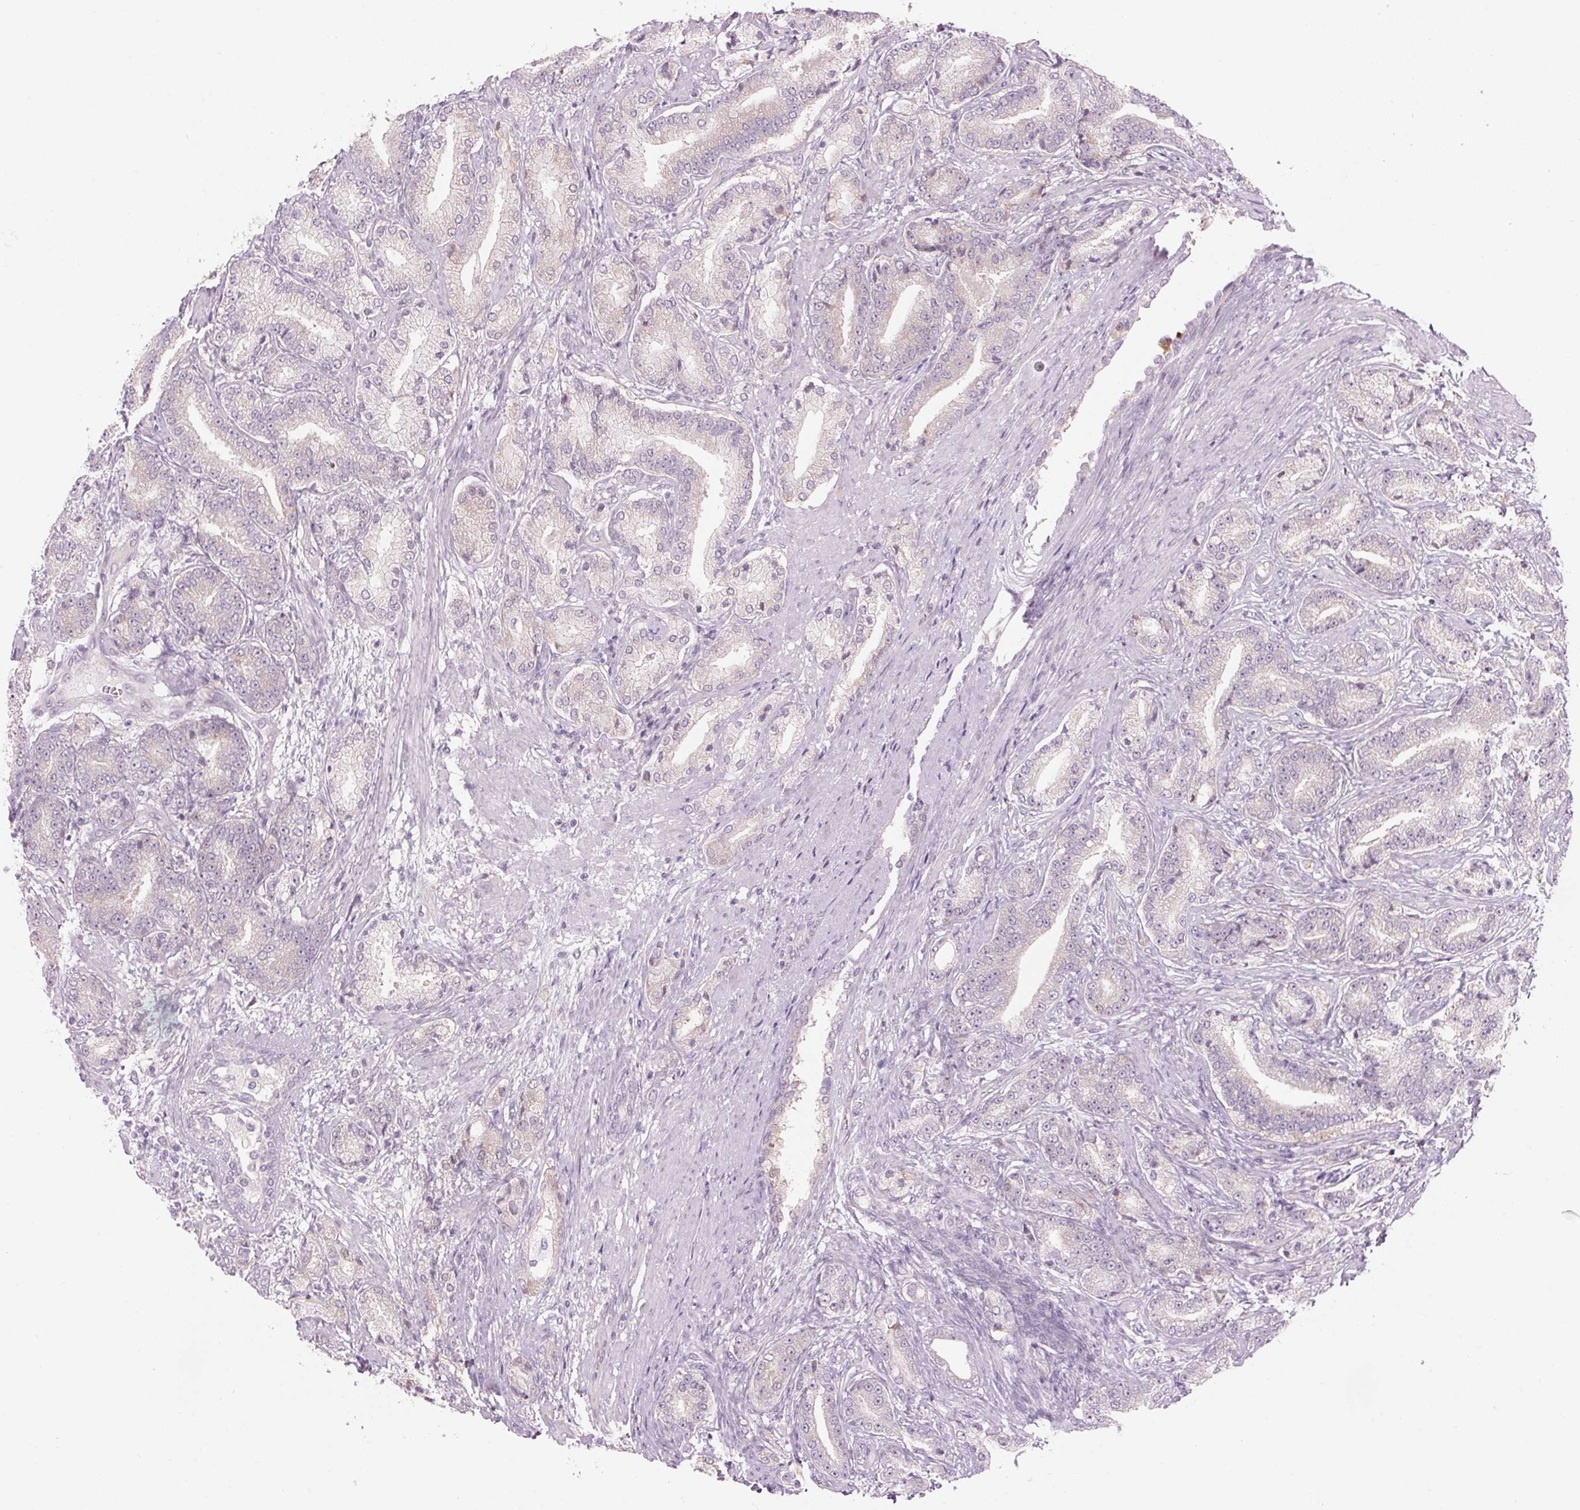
{"staining": {"intensity": "negative", "quantity": "none", "location": "none"}, "tissue": "prostate cancer", "cell_type": "Tumor cells", "image_type": "cancer", "snomed": [{"axis": "morphology", "description": "Adenocarcinoma, High grade"}, {"axis": "topography", "description": "Prostate and seminal vesicle, NOS"}], "caption": "An image of human prostate cancer is negative for staining in tumor cells.", "gene": "GNMT", "patient": {"sex": "male", "age": 61}}